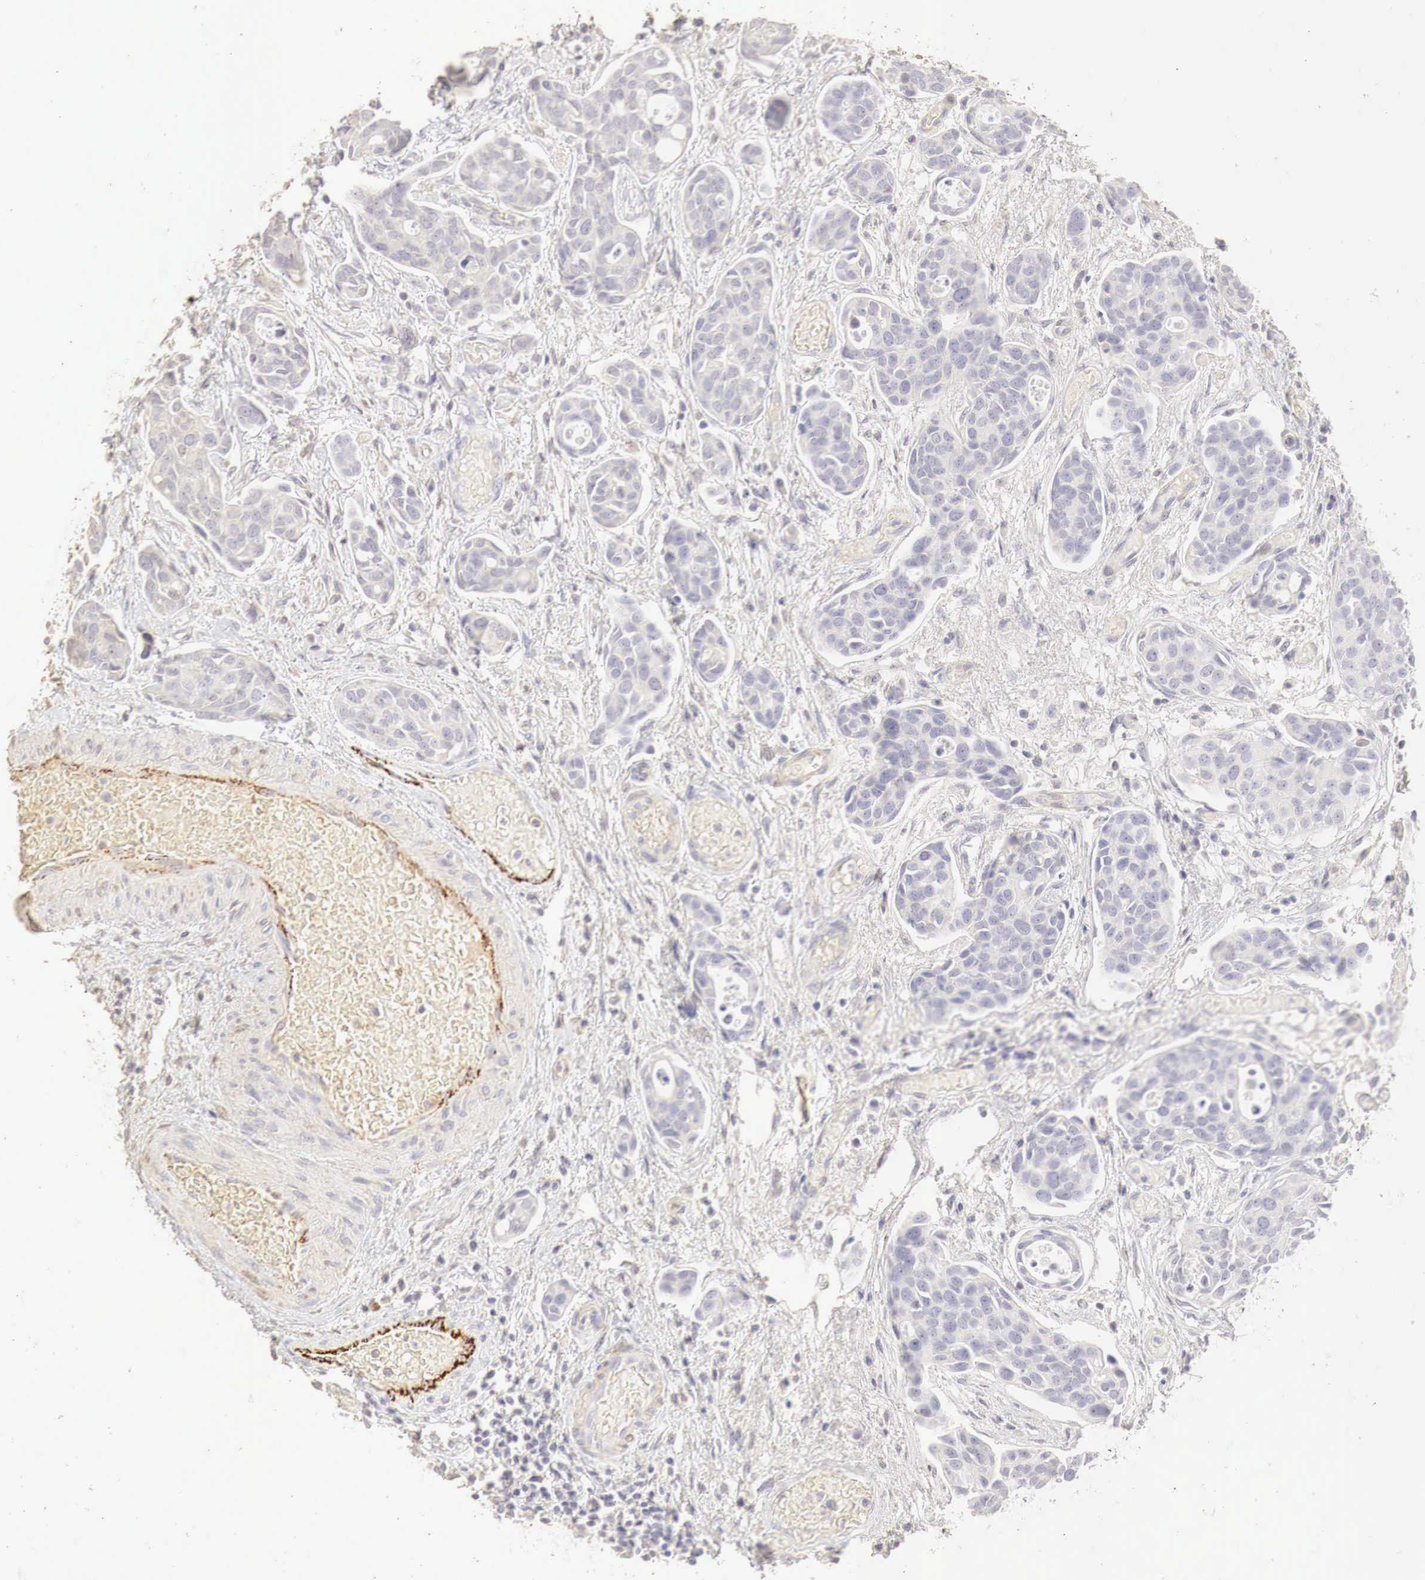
{"staining": {"intensity": "negative", "quantity": "none", "location": "none"}, "tissue": "urothelial cancer", "cell_type": "Tumor cells", "image_type": "cancer", "snomed": [{"axis": "morphology", "description": "Urothelial carcinoma, High grade"}, {"axis": "topography", "description": "Urinary bladder"}], "caption": "Micrograph shows no protein staining in tumor cells of urothelial carcinoma (high-grade) tissue.", "gene": "OTC", "patient": {"sex": "male", "age": 78}}